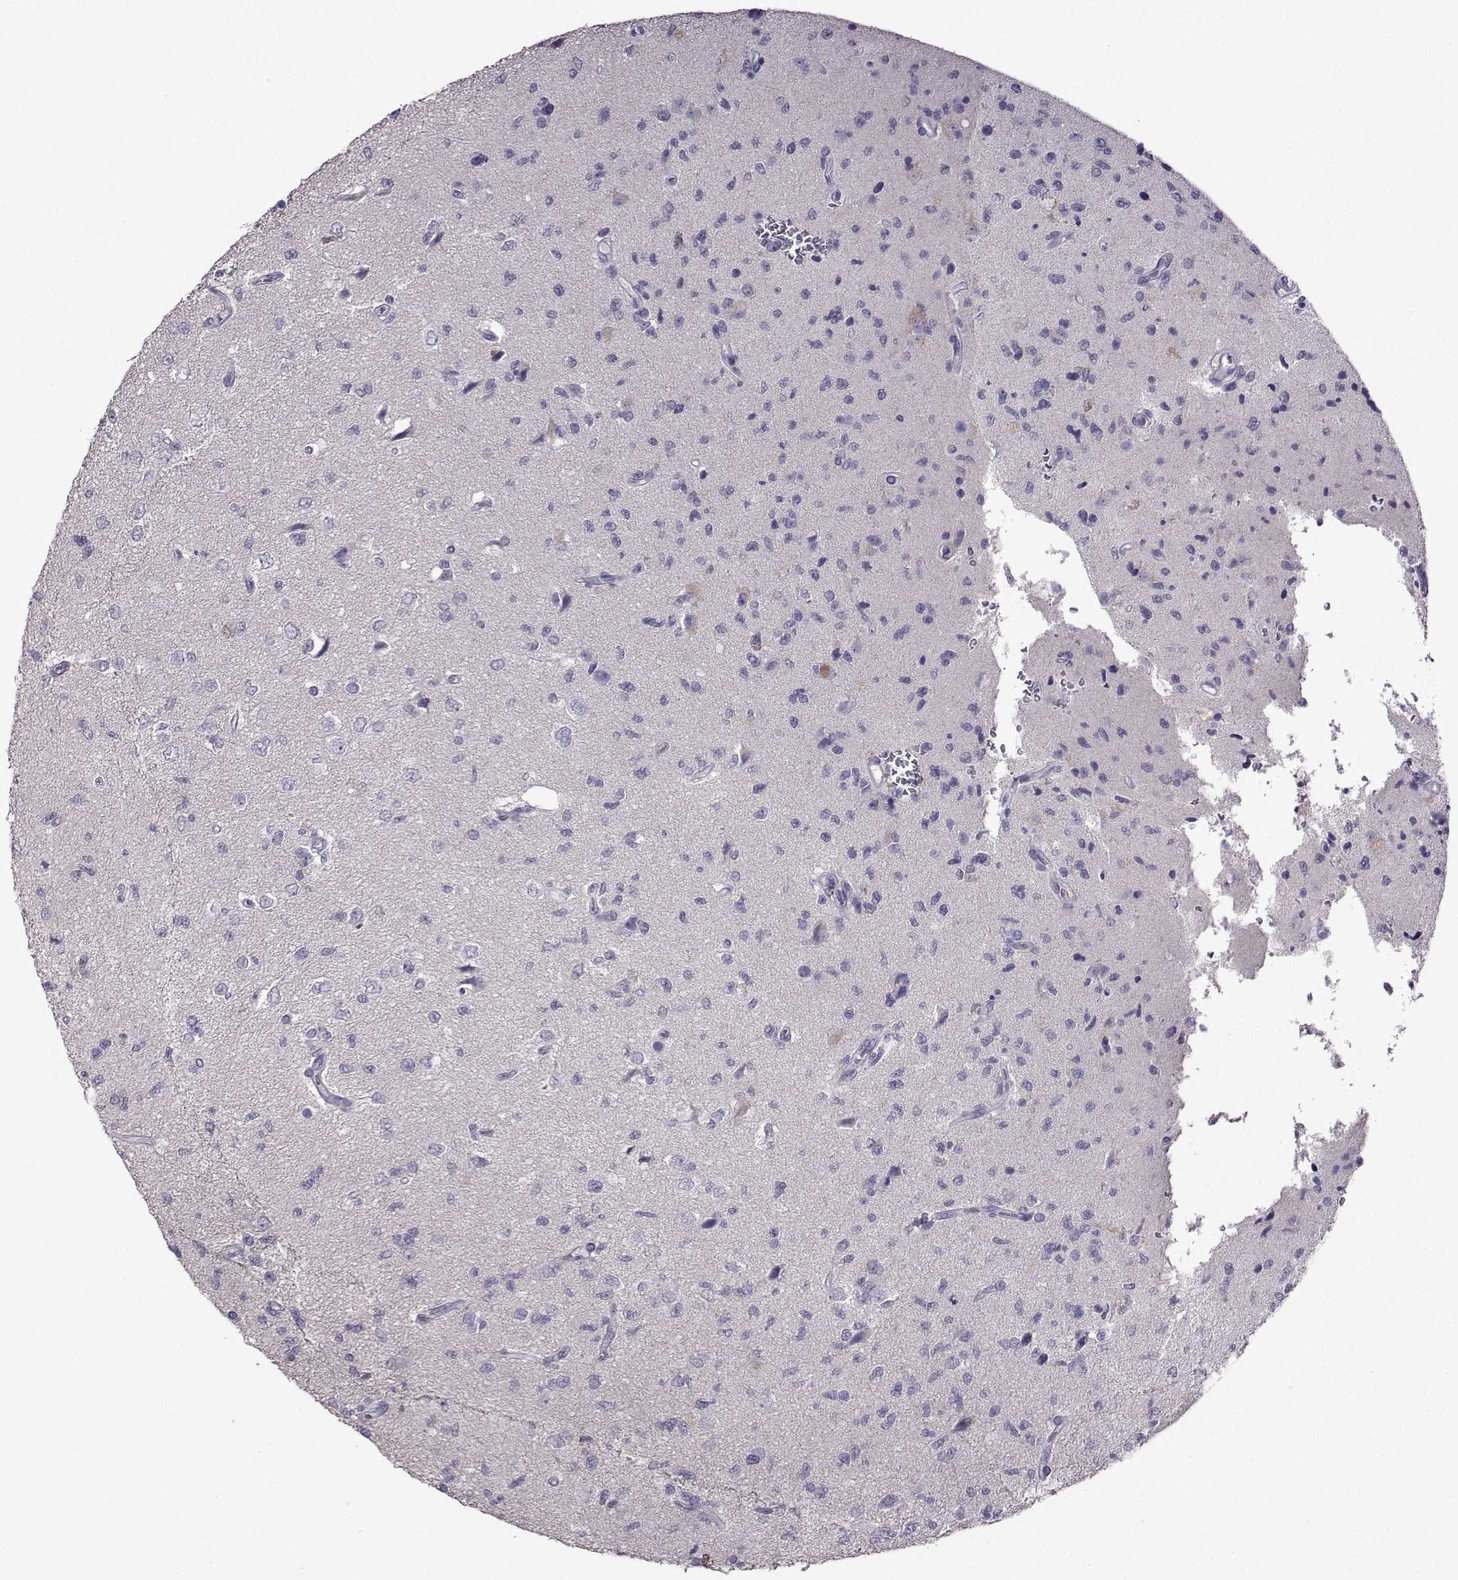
{"staining": {"intensity": "negative", "quantity": "none", "location": "none"}, "tissue": "glioma", "cell_type": "Tumor cells", "image_type": "cancer", "snomed": [{"axis": "morphology", "description": "Glioma, malignant, High grade"}, {"axis": "topography", "description": "Brain"}], "caption": "IHC of malignant glioma (high-grade) displays no positivity in tumor cells. (IHC, brightfield microscopy, high magnification).", "gene": "CRYBB1", "patient": {"sex": "male", "age": 56}}